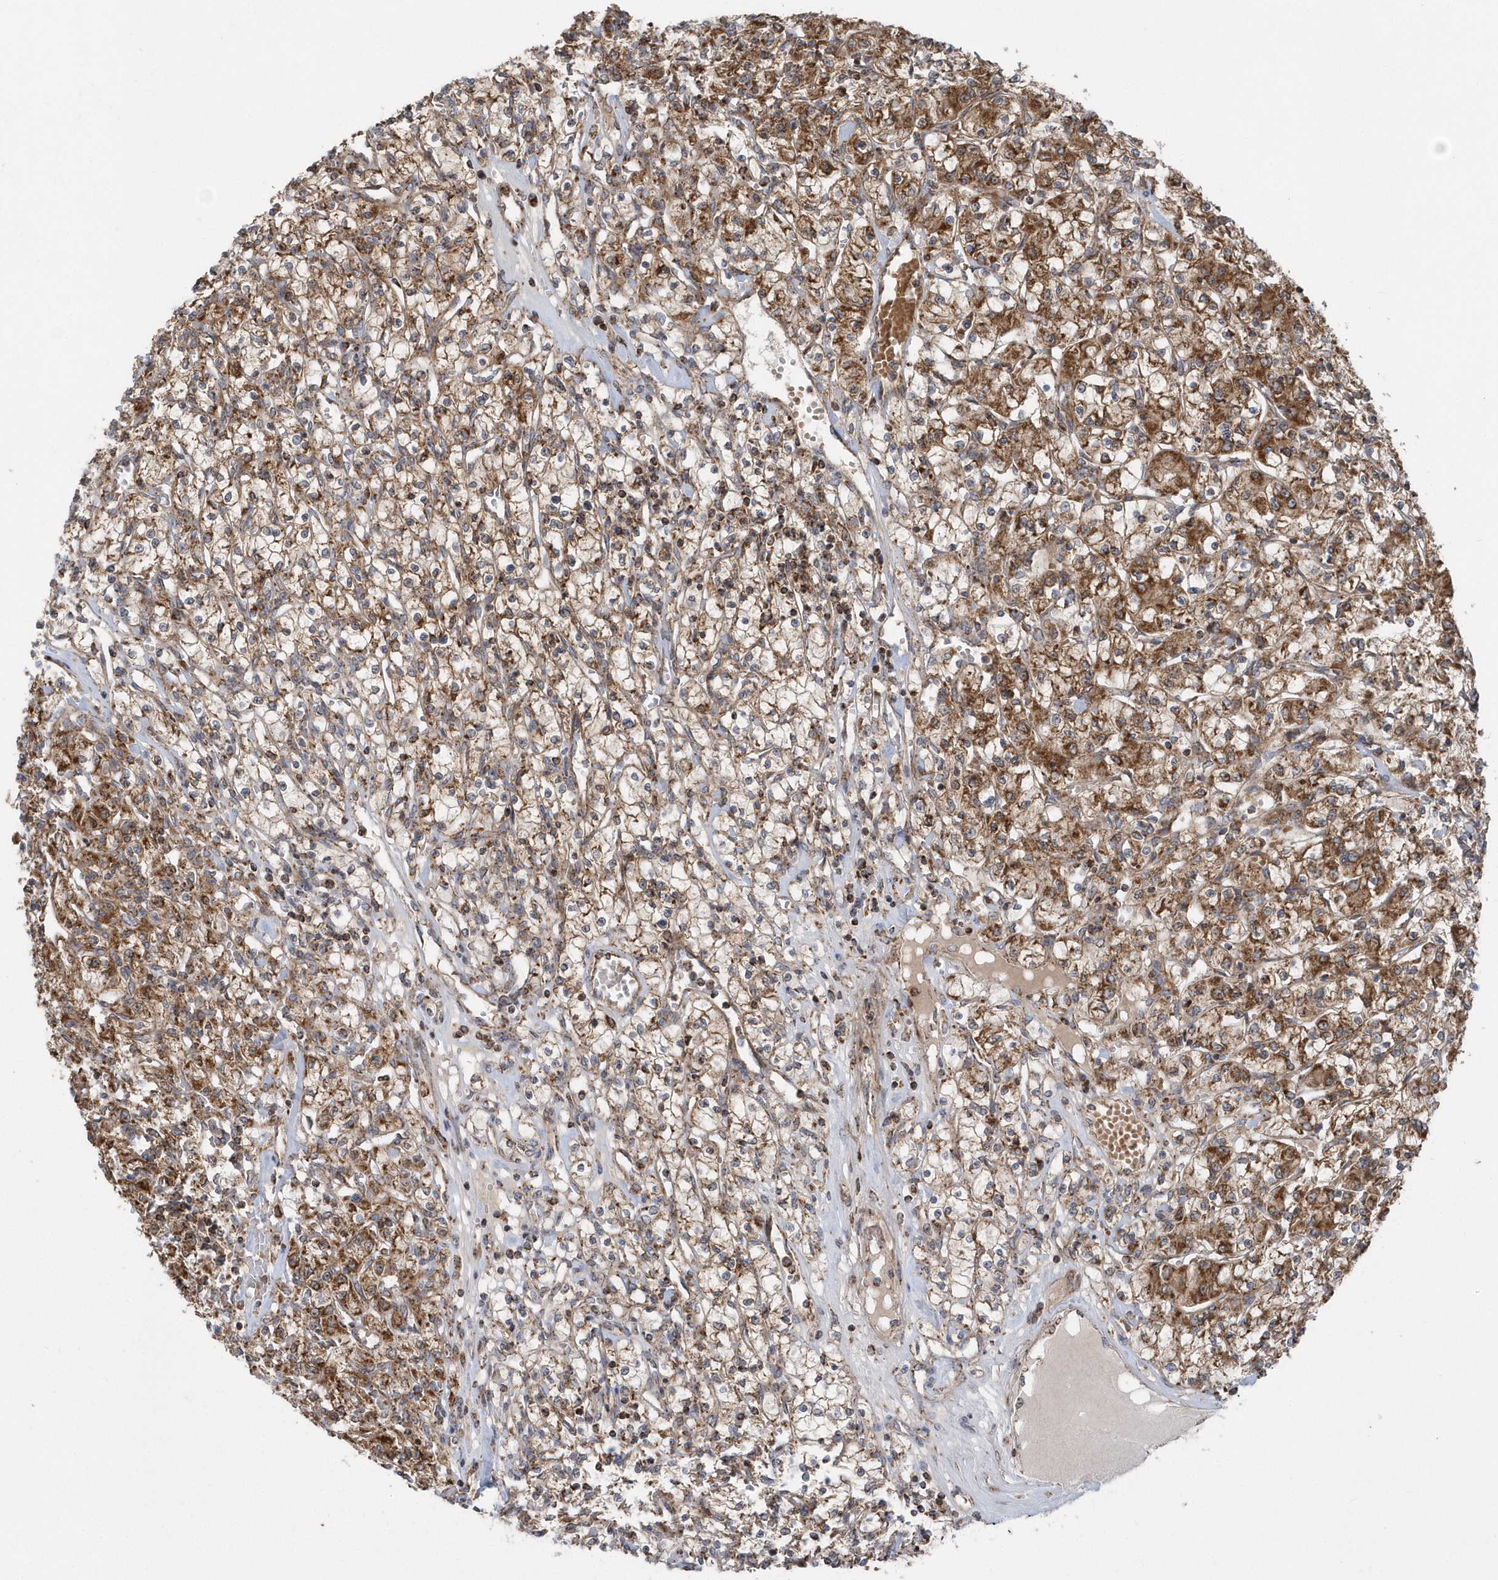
{"staining": {"intensity": "moderate", "quantity": ">75%", "location": "cytoplasmic/membranous"}, "tissue": "renal cancer", "cell_type": "Tumor cells", "image_type": "cancer", "snomed": [{"axis": "morphology", "description": "Adenocarcinoma, NOS"}, {"axis": "topography", "description": "Kidney"}], "caption": "Adenocarcinoma (renal) tissue shows moderate cytoplasmic/membranous staining in approximately >75% of tumor cells, visualized by immunohistochemistry. (DAB = brown stain, brightfield microscopy at high magnification).", "gene": "PPP1R7", "patient": {"sex": "female", "age": 59}}